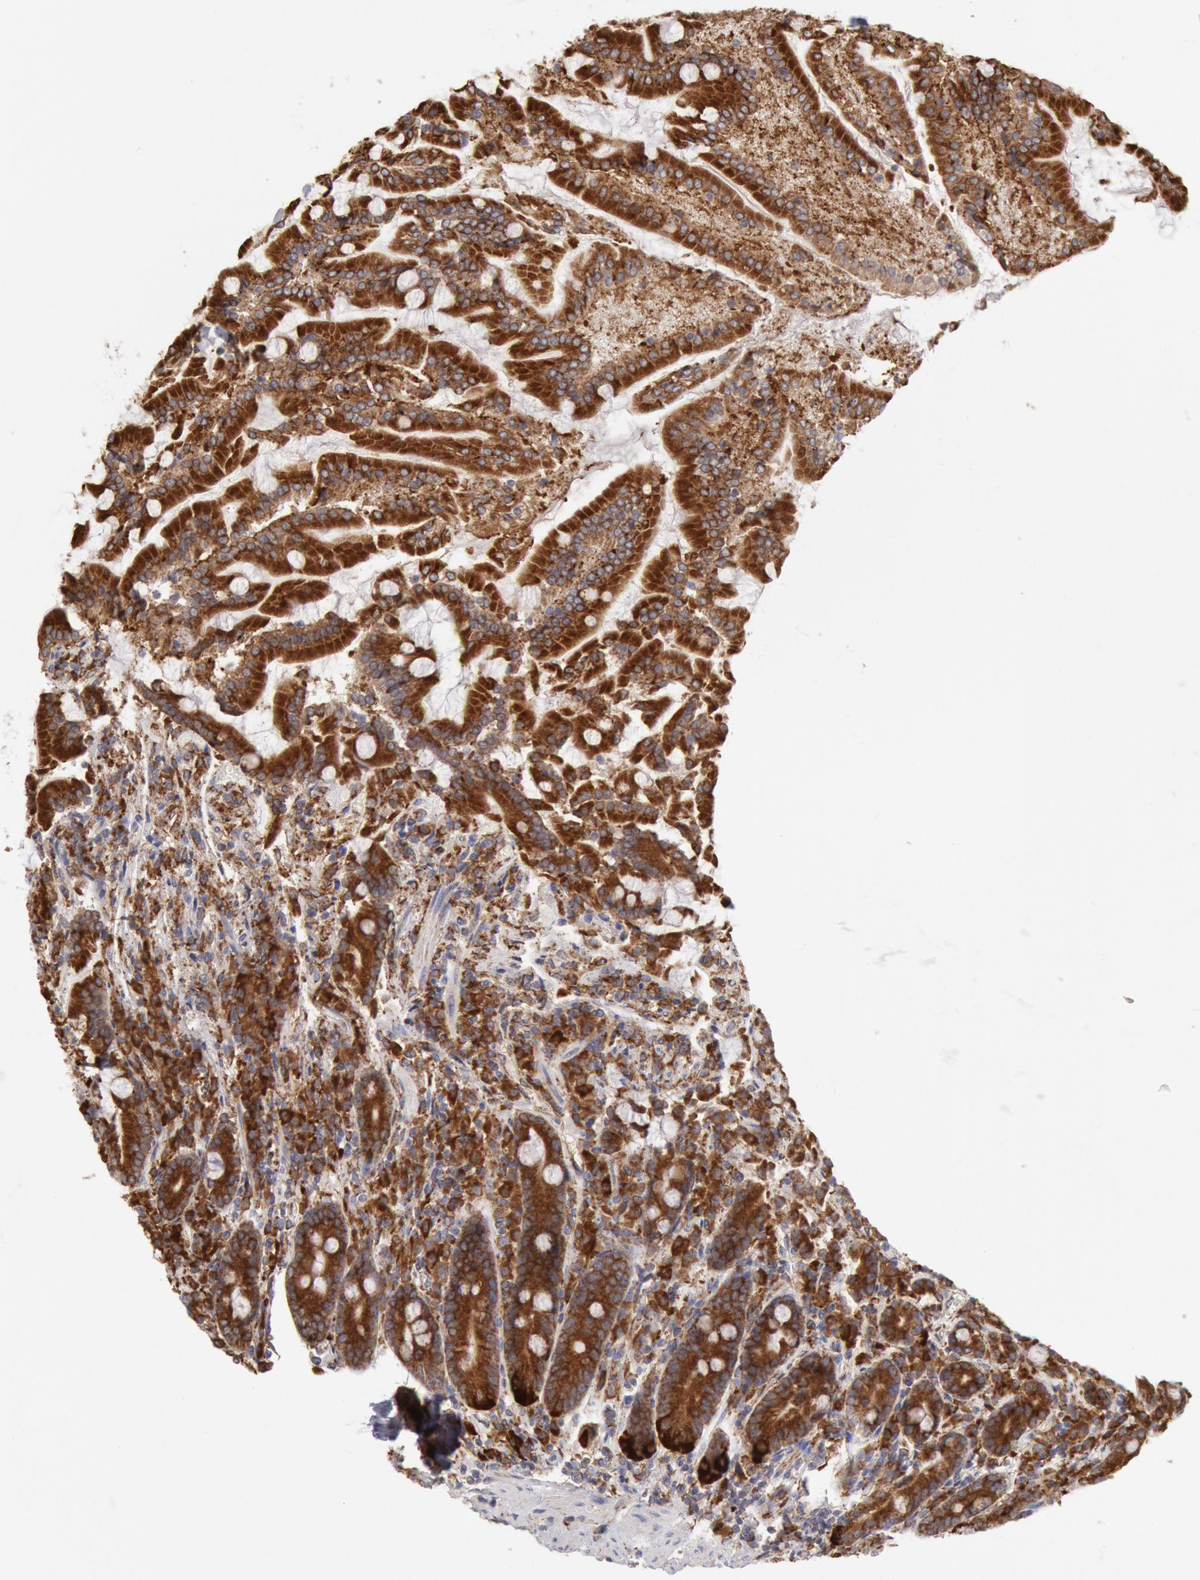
{"staining": {"intensity": "strong", "quantity": ">75%", "location": "cytoplasmic/membranous"}, "tissue": "duodenum", "cell_type": "Glandular cells", "image_type": "normal", "snomed": [{"axis": "morphology", "description": "Normal tissue, NOS"}, {"axis": "topography", "description": "Duodenum"}], "caption": "This photomicrograph demonstrates immunohistochemistry staining of unremarkable duodenum, with high strong cytoplasmic/membranous positivity in about >75% of glandular cells.", "gene": "ERP44", "patient": {"sex": "female", "age": 64}}